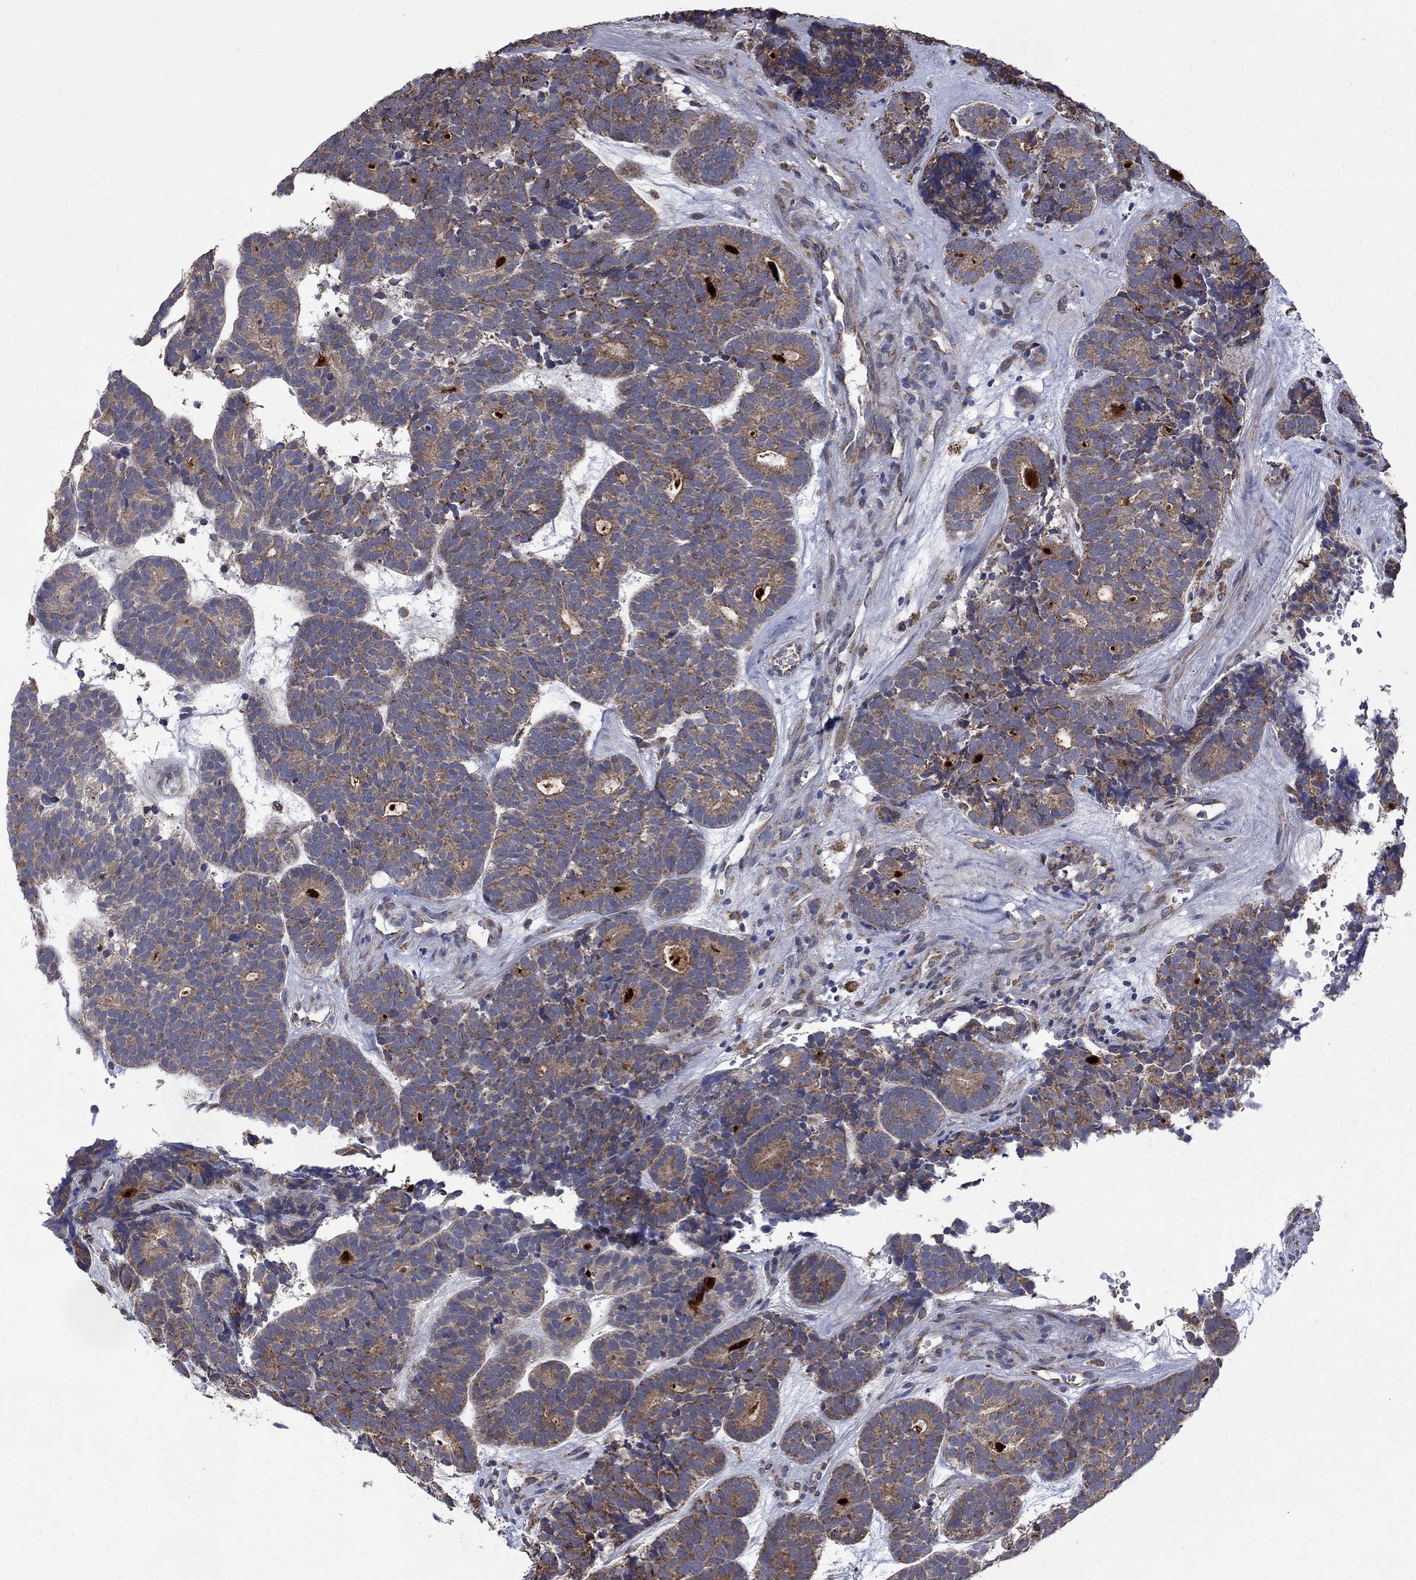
{"staining": {"intensity": "moderate", "quantity": ">75%", "location": "cytoplasmic/membranous"}, "tissue": "head and neck cancer", "cell_type": "Tumor cells", "image_type": "cancer", "snomed": [{"axis": "morphology", "description": "Adenocarcinoma, NOS"}, {"axis": "topography", "description": "Head-Neck"}], "caption": "A micrograph of head and neck cancer stained for a protein shows moderate cytoplasmic/membranous brown staining in tumor cells.", "gene": "FURIN", "patient": {"sex": "female", "age": 81}}